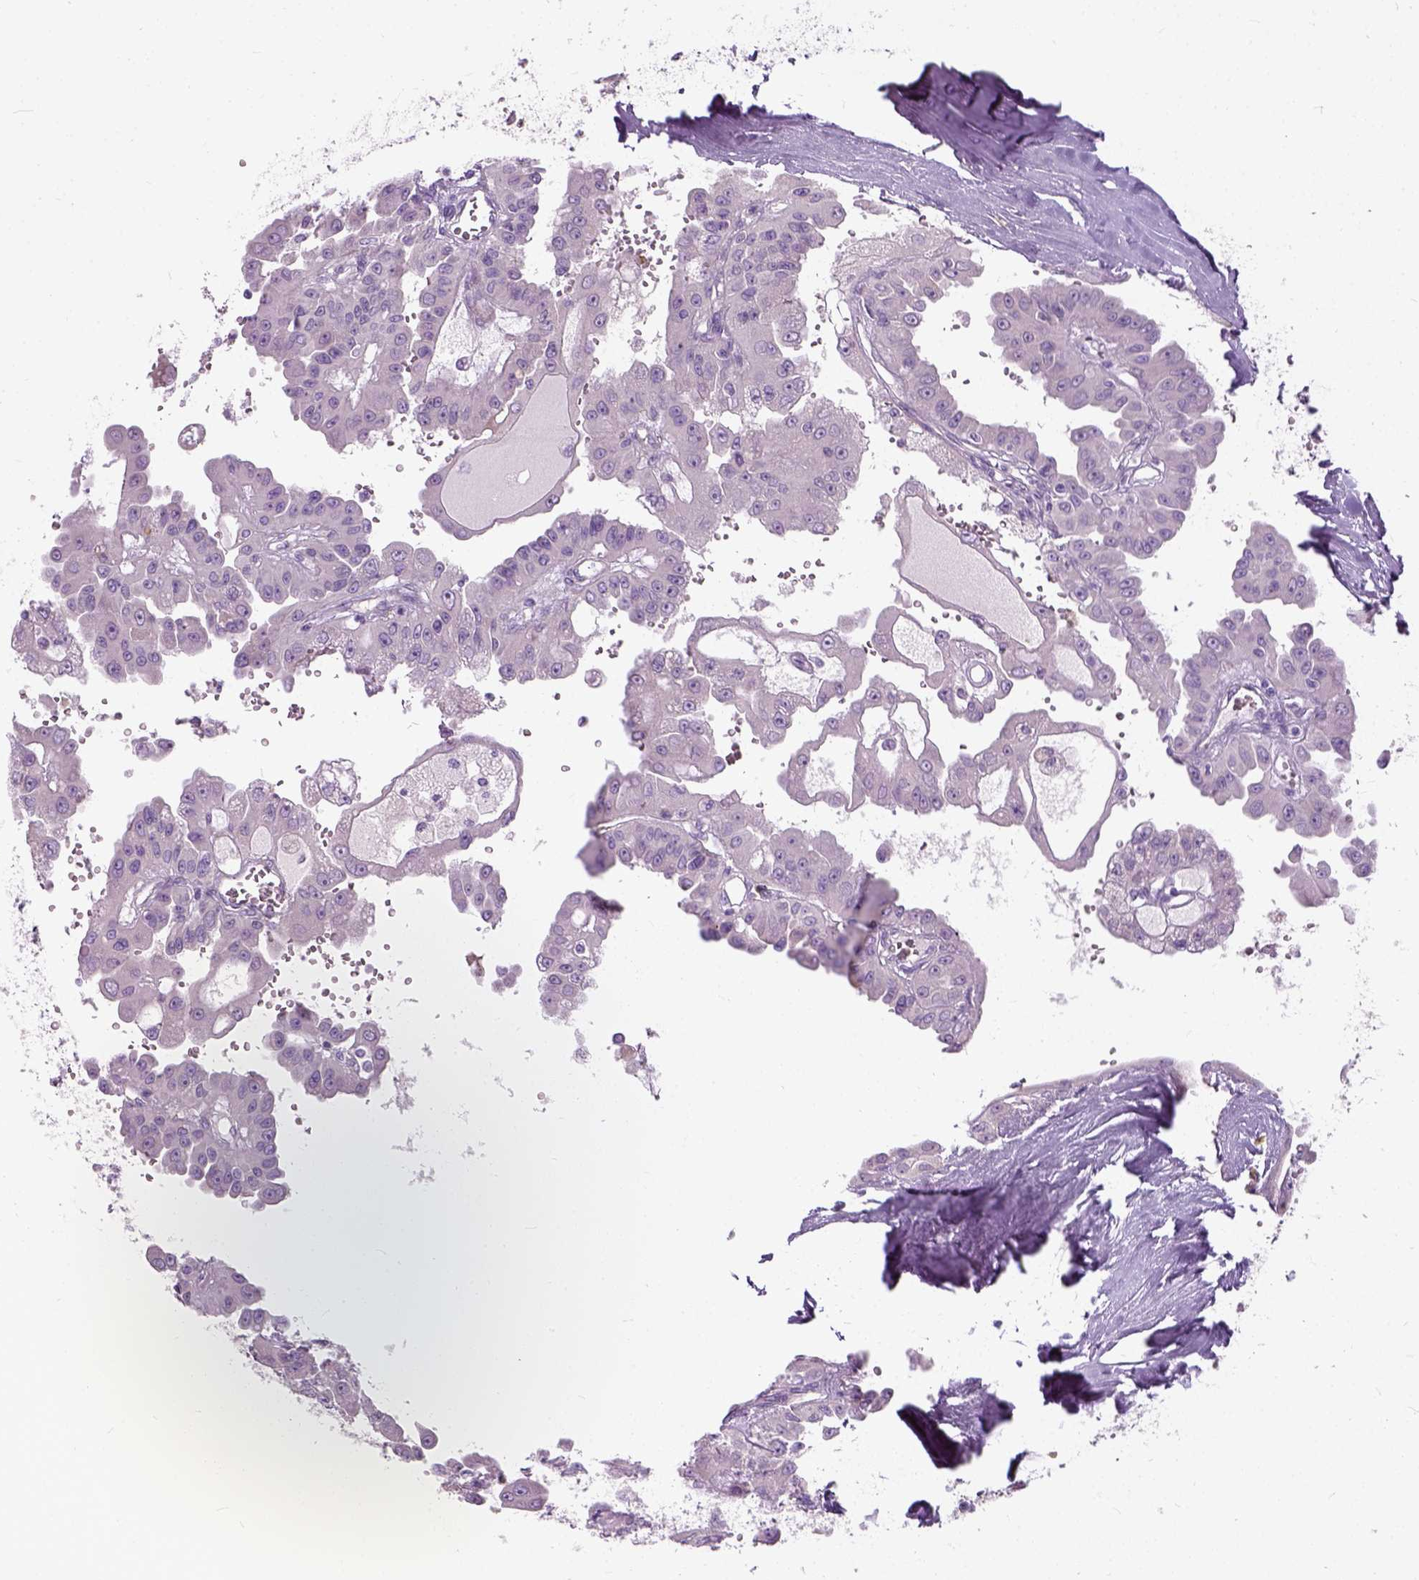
{"staining": {"intensity": "negative", "quantity": "none", "location": "none"}, "tissue": "renal cancer", "cell_type": "Tumor cells", "image_type": "cancer", "snomed": [{"axis": "morphology", "description": "Adenocarcinoma, NOS"}, {"axis": "topography", "description": "Kidney"}], "caption": "The immunohistochemistry (IHC) photomicrograph has no significant staining in tumor cells of adenocarcinoma (renal) tissue.", "gene": "TRIM72", "patient": {"sex": "male", "age": 58}}